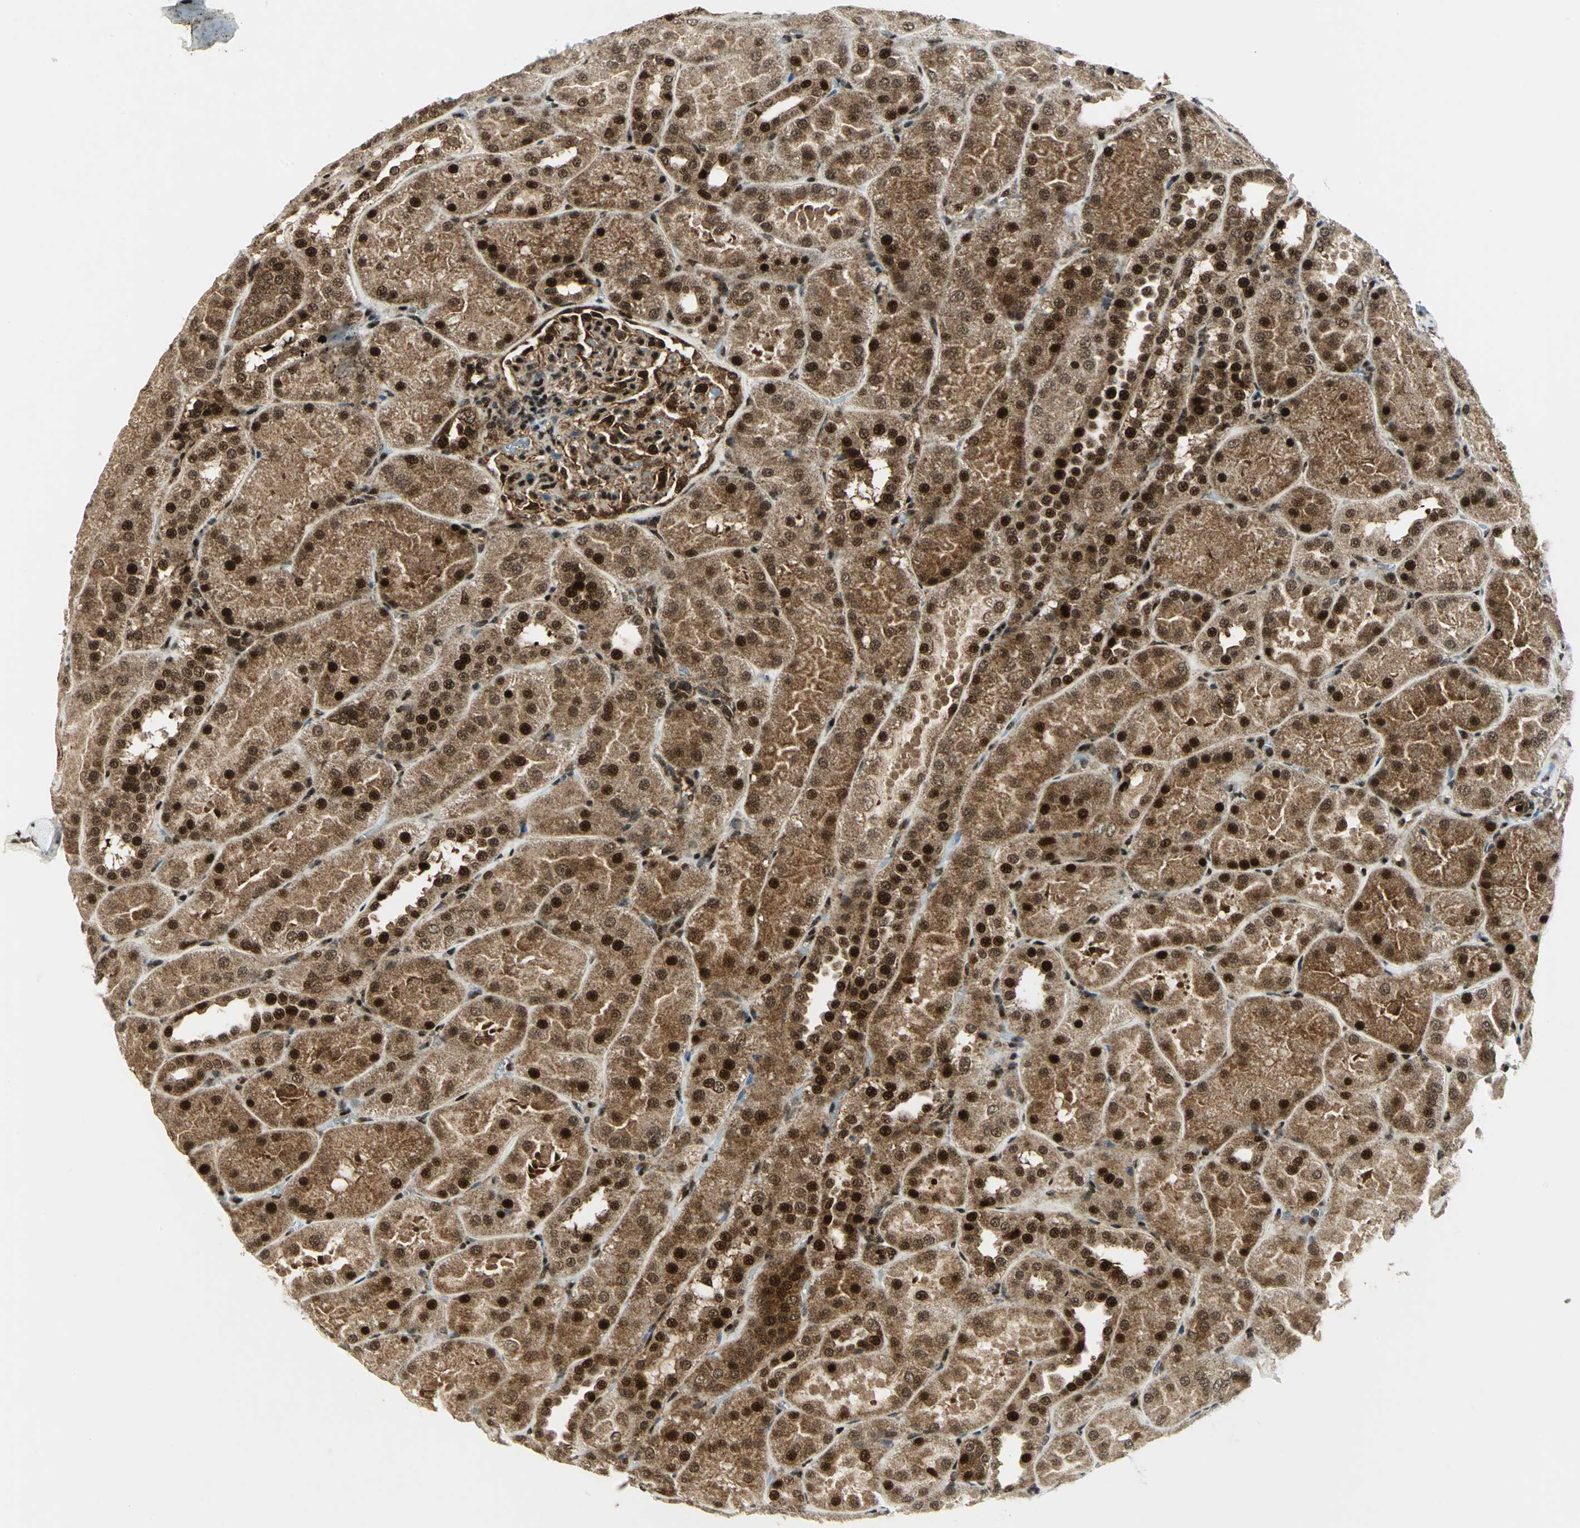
{"staining": {"intensity": "strong", "quantity": ">75%", "location": "cytoplasmic/membranous,nuclear"}, "tissue": "kidney", "cell_type": "Cells in glomeruli", "image_type": "normal", "snomed": [{"axis": "morphology", "description": "Normal tissue, NOS"}, {"axis": "topography", "description": "Kidney"}], "caption": "Immunohistochemical staining of unremarkable kidney demonstrates >75% levels of strong cytoplasmic/membranous,nuclear protein positivity in about >75% of cells in glomeruli.", "gene": "COPS5", "patient": {"sex": "male", "age": 28}}